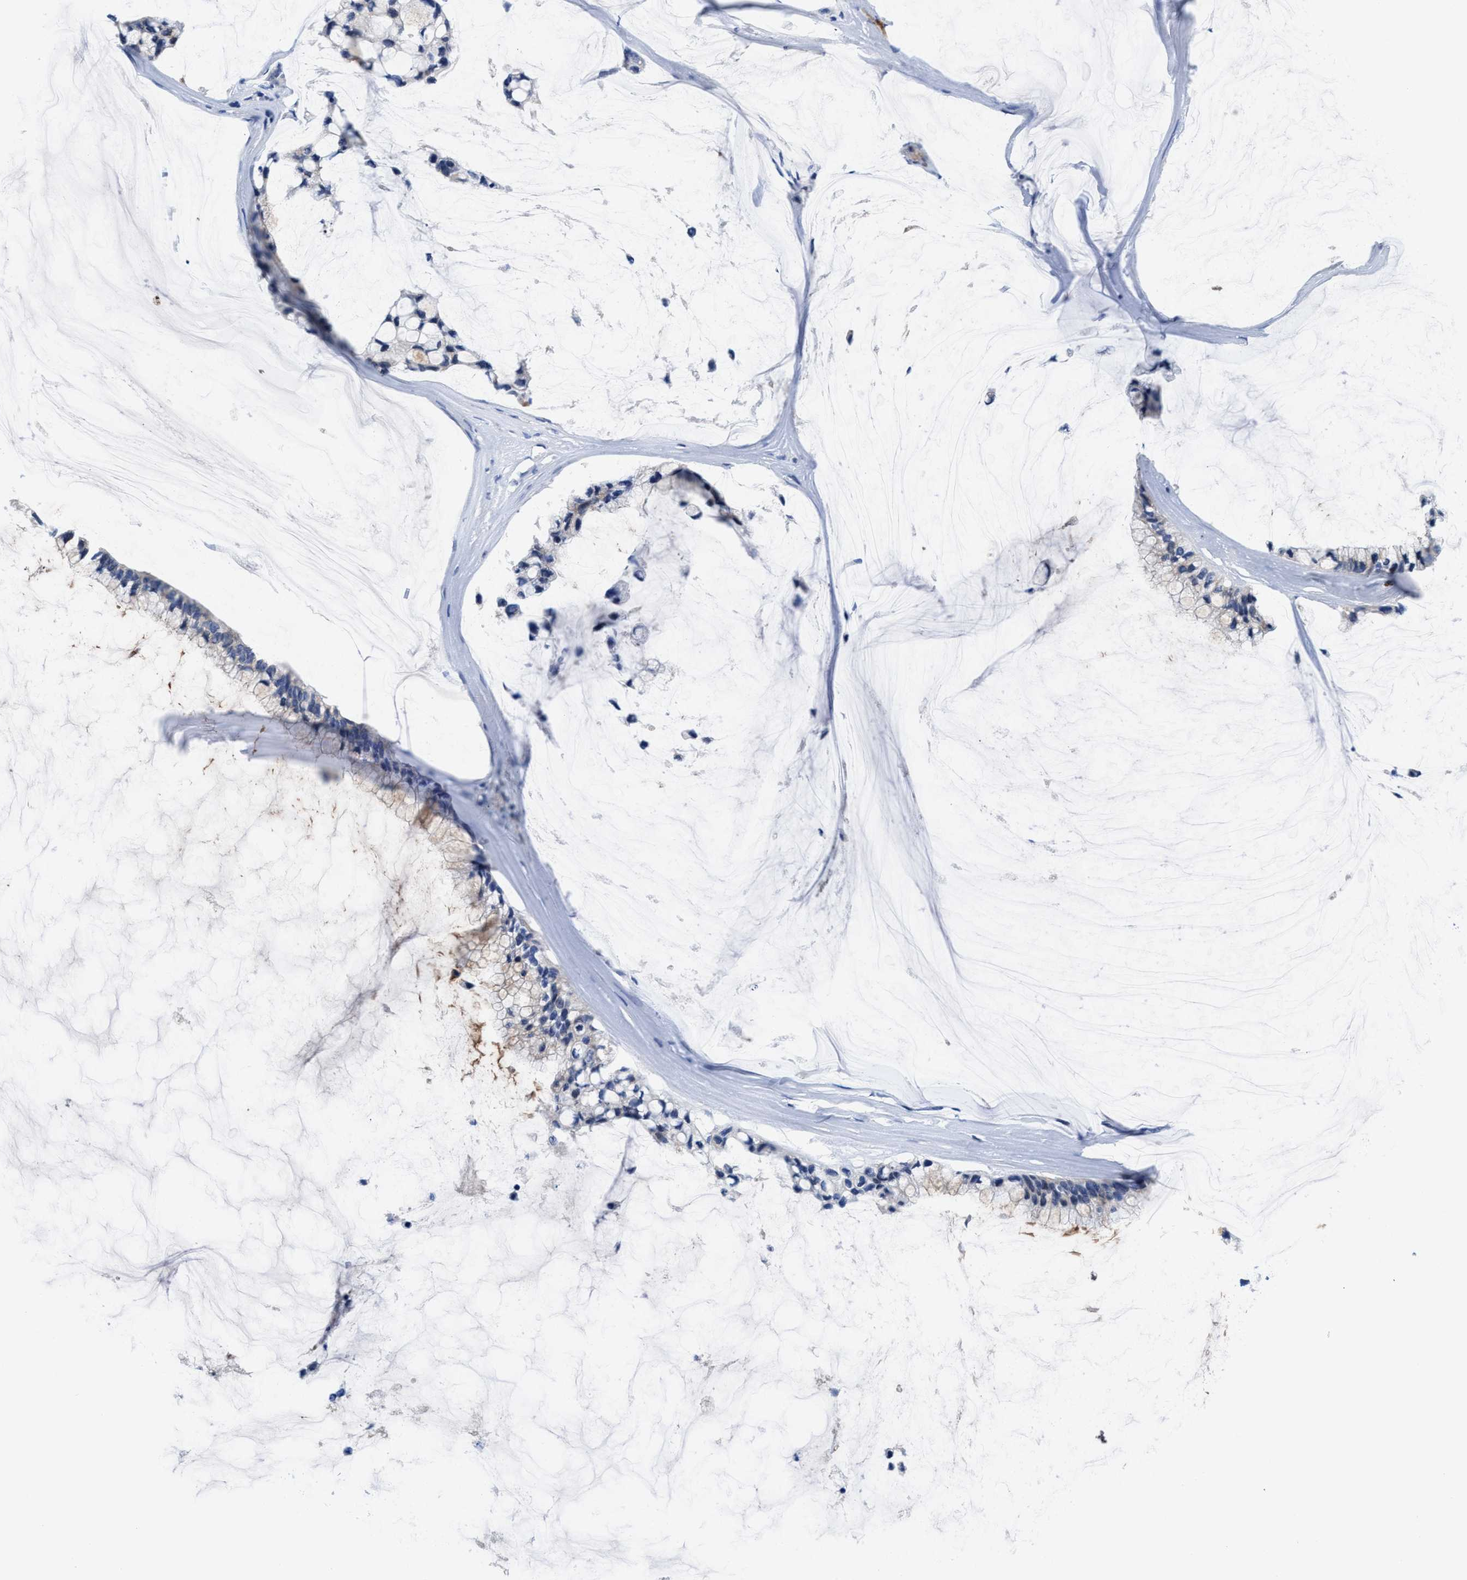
{"staining": {"intensity": "weak", "quantity": "<25%", "location": "cytoplasmic/membranous"}, "tissue": "ovarian cancer", "cell_type": "Tumor cells", "image_type": "cancer", "snomed": [{"axis": "morphology", "description": "Cystadenocarcinoma, mucinous, NOS"}, {"axis": "topography", "description": "Ovary"}], "caption": "Immunohistochemistry (IHC) histopathology image of human mucinous cystadenocarcinoma (ovarian) stained for a protein (brown), which shows no staining in tumor cells.", "gene": "DHRS13", "patient": {"sex": "female", "age": 39}}